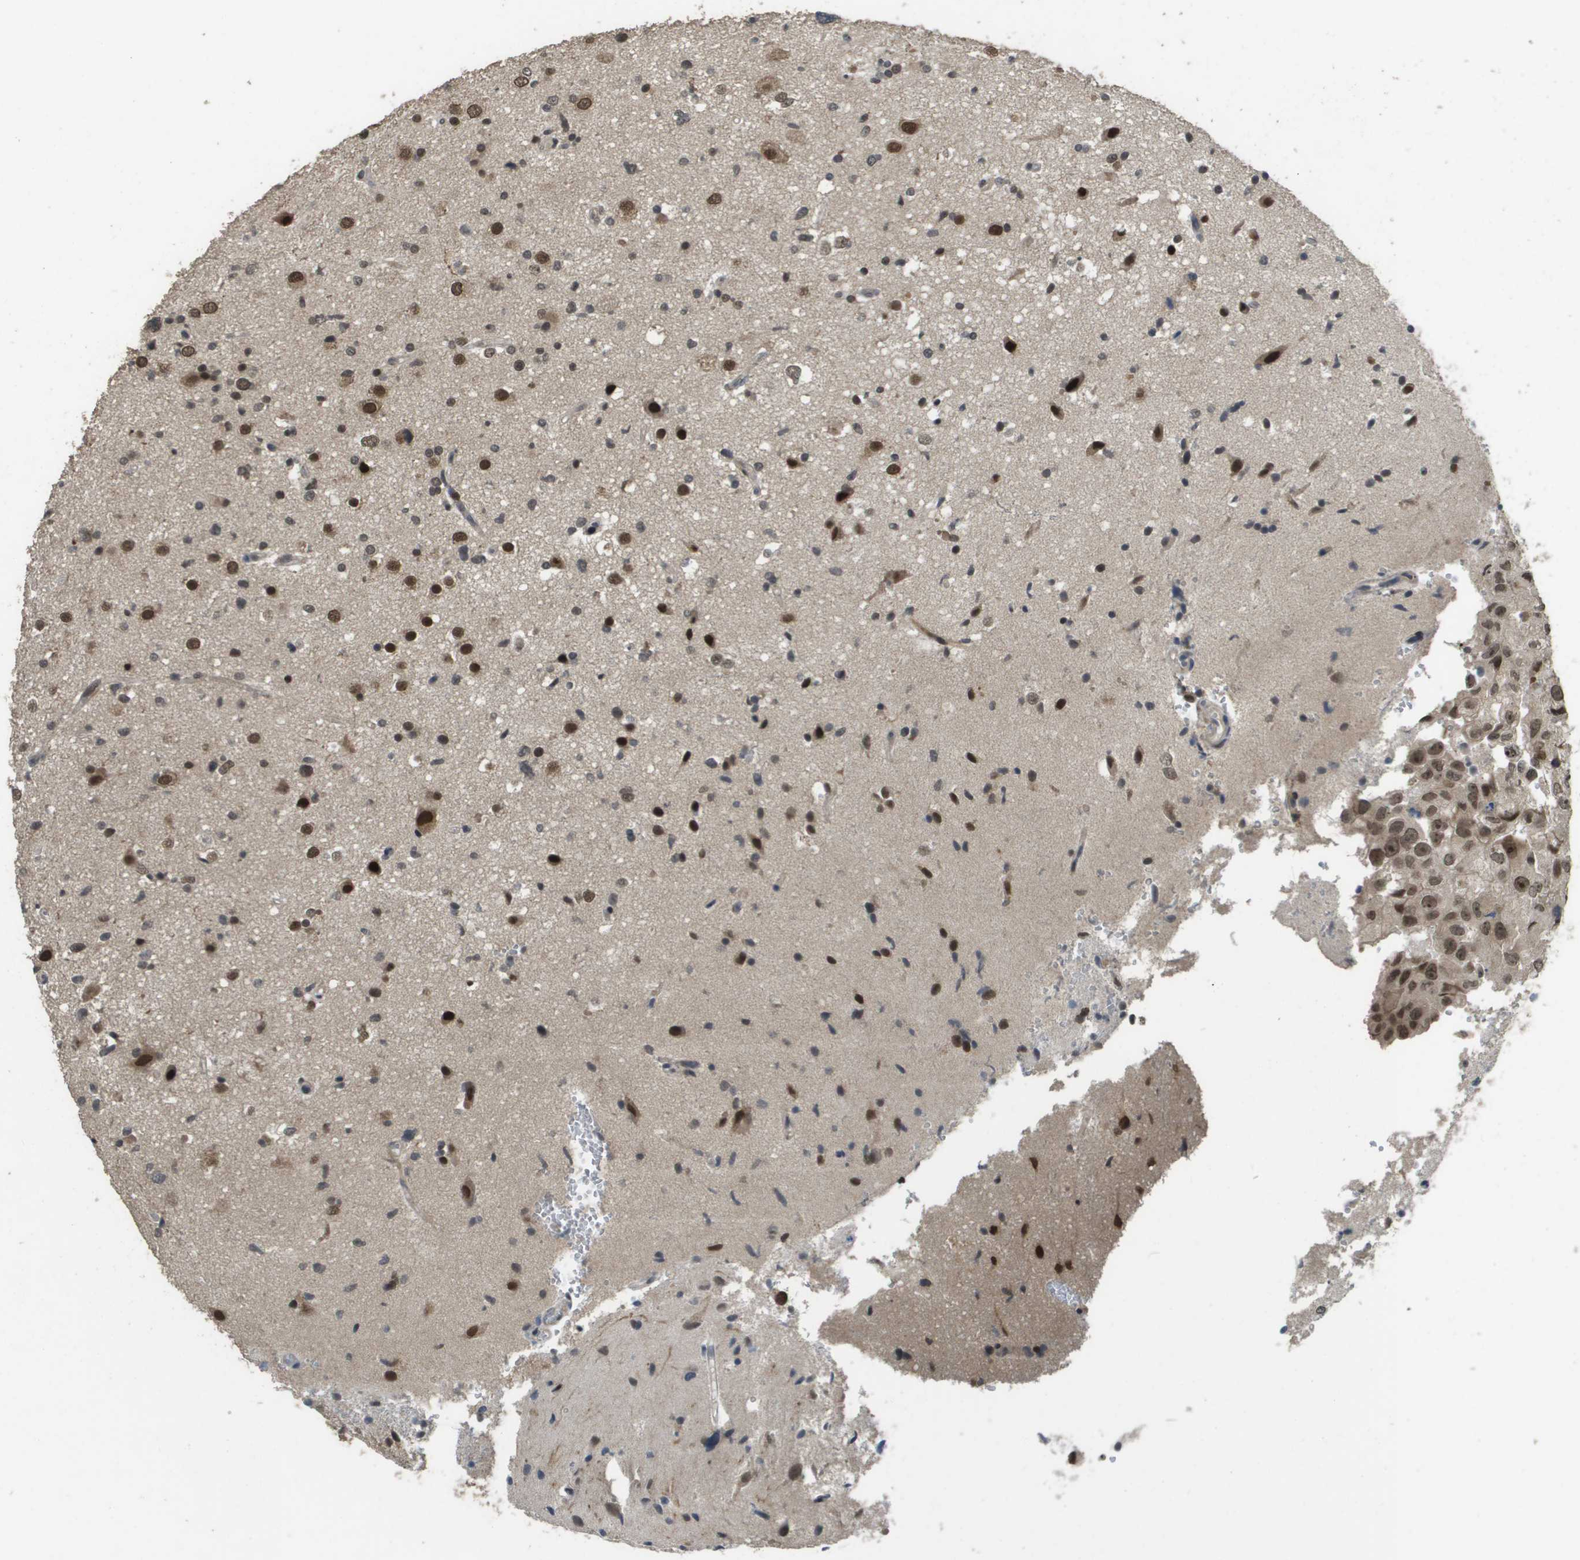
{"staining": {"intensity": "weak", "quantity": ">75%", "location": "nuclear"}, "tissue": "glioma", "cell_type": "Tumor cells", "image_type": "cancer", "snomed": [{"axis": "morphology", "description": "Glioma, malignant, High grade"}, {"axis": "topography", "description": "Brain"}], "caption": "This is a photomicrograph of immunohistochemistry staining of glioma, which shows weak positivity in the nuclear of tumor cells.", "gene": "KAT5", "patient": {"sex": "male", "age": 33}}